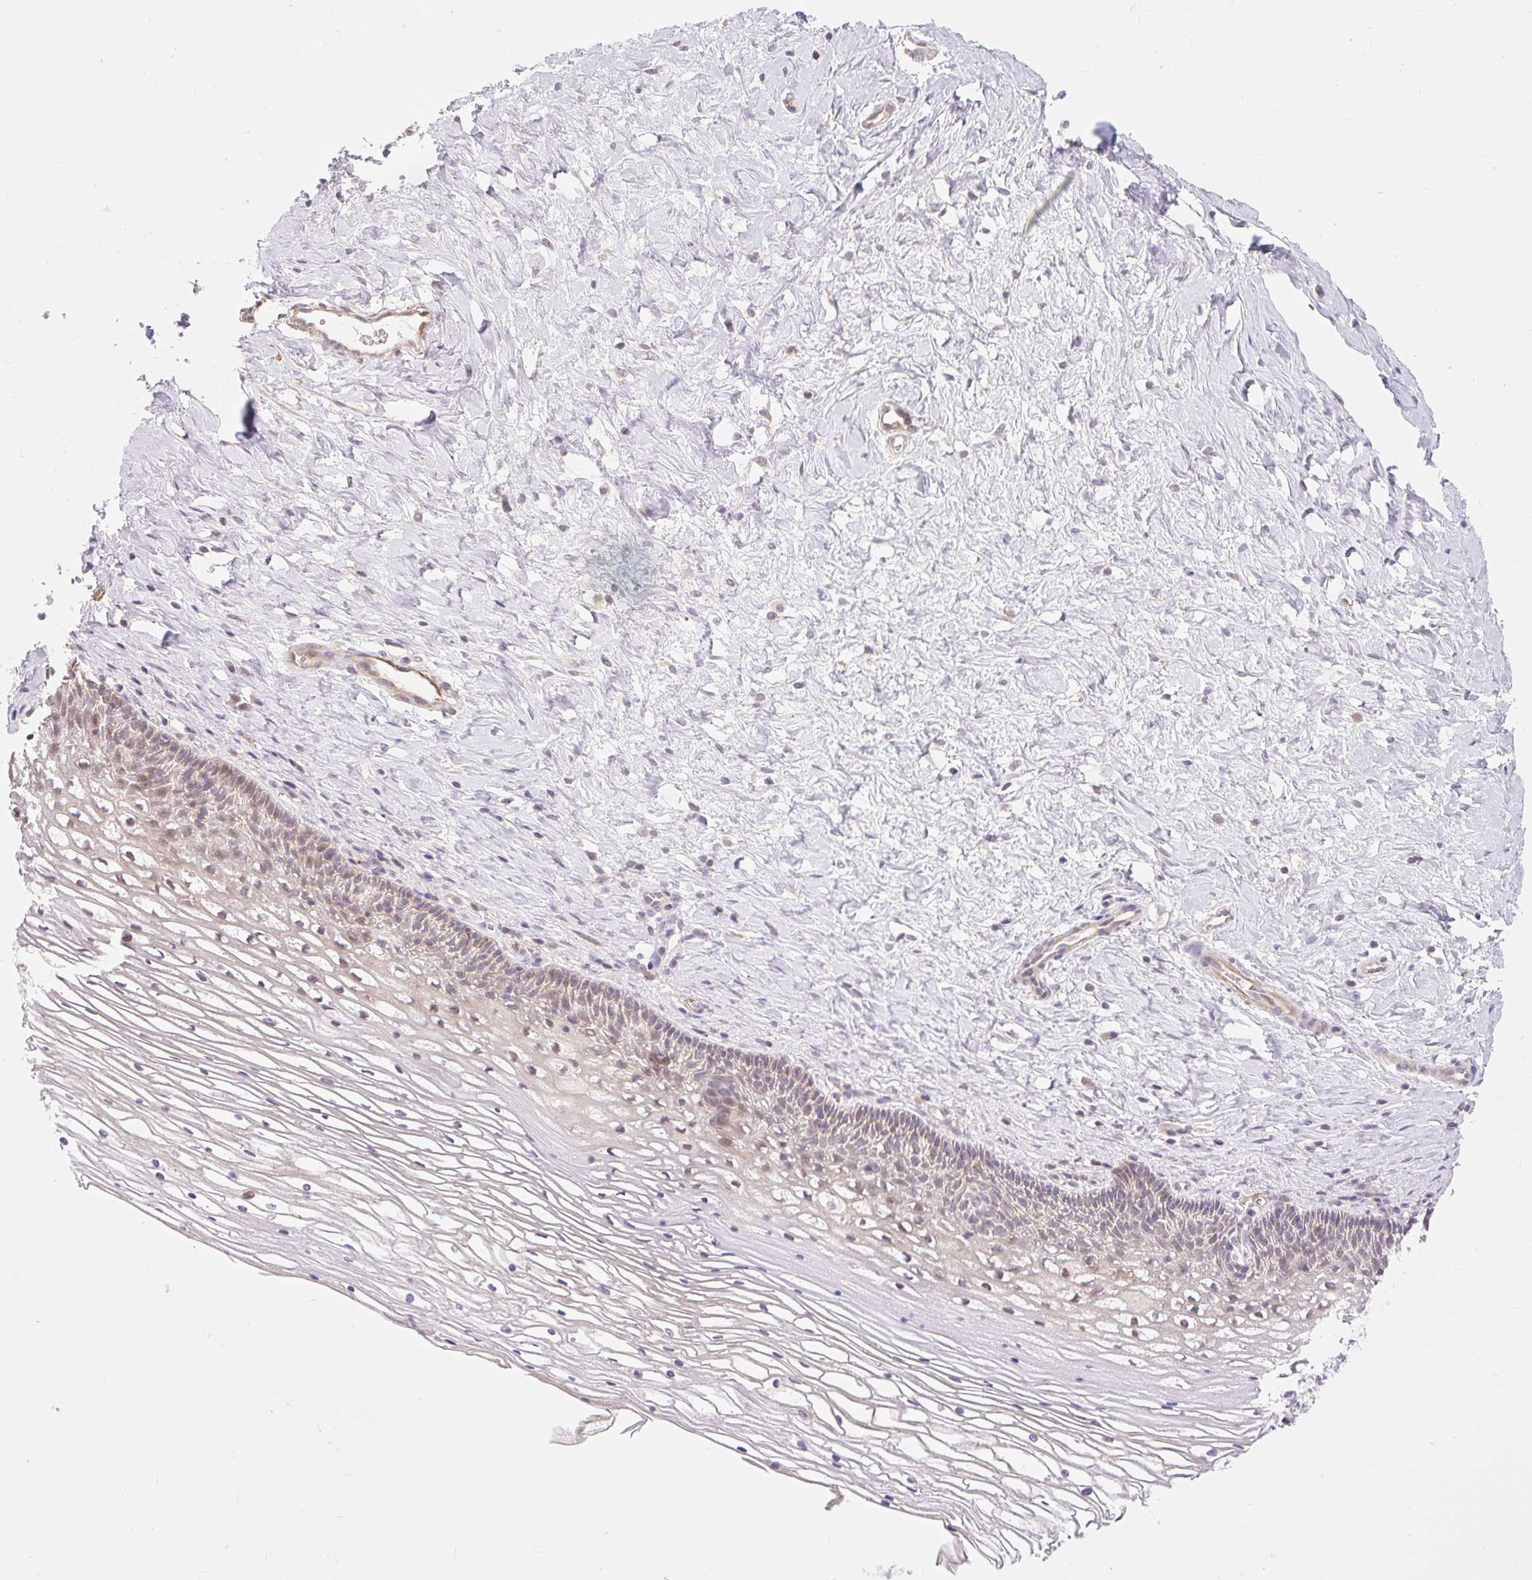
{"staining": {"intensity": "negative", "quantity": "none", "location": "none"}, "tissue": "cervix", "cell_type": "Glandular cells", "image_type": "normal", "snomed": [{"axis": "morphology", "description": "Normal tissue, NOS"}, {"axis": "topography", "description": "Cervix"}], "caption": "An immunohistochemistry image of unremarkable cervix is shown. There is no staining in glandular cells of cervix. The staining is performed using DAB brown chromogen with nuclei counter-stained in using hematoxylin.", "gene": "EMC10", "patient": {"sex": "female", "age": 36}}